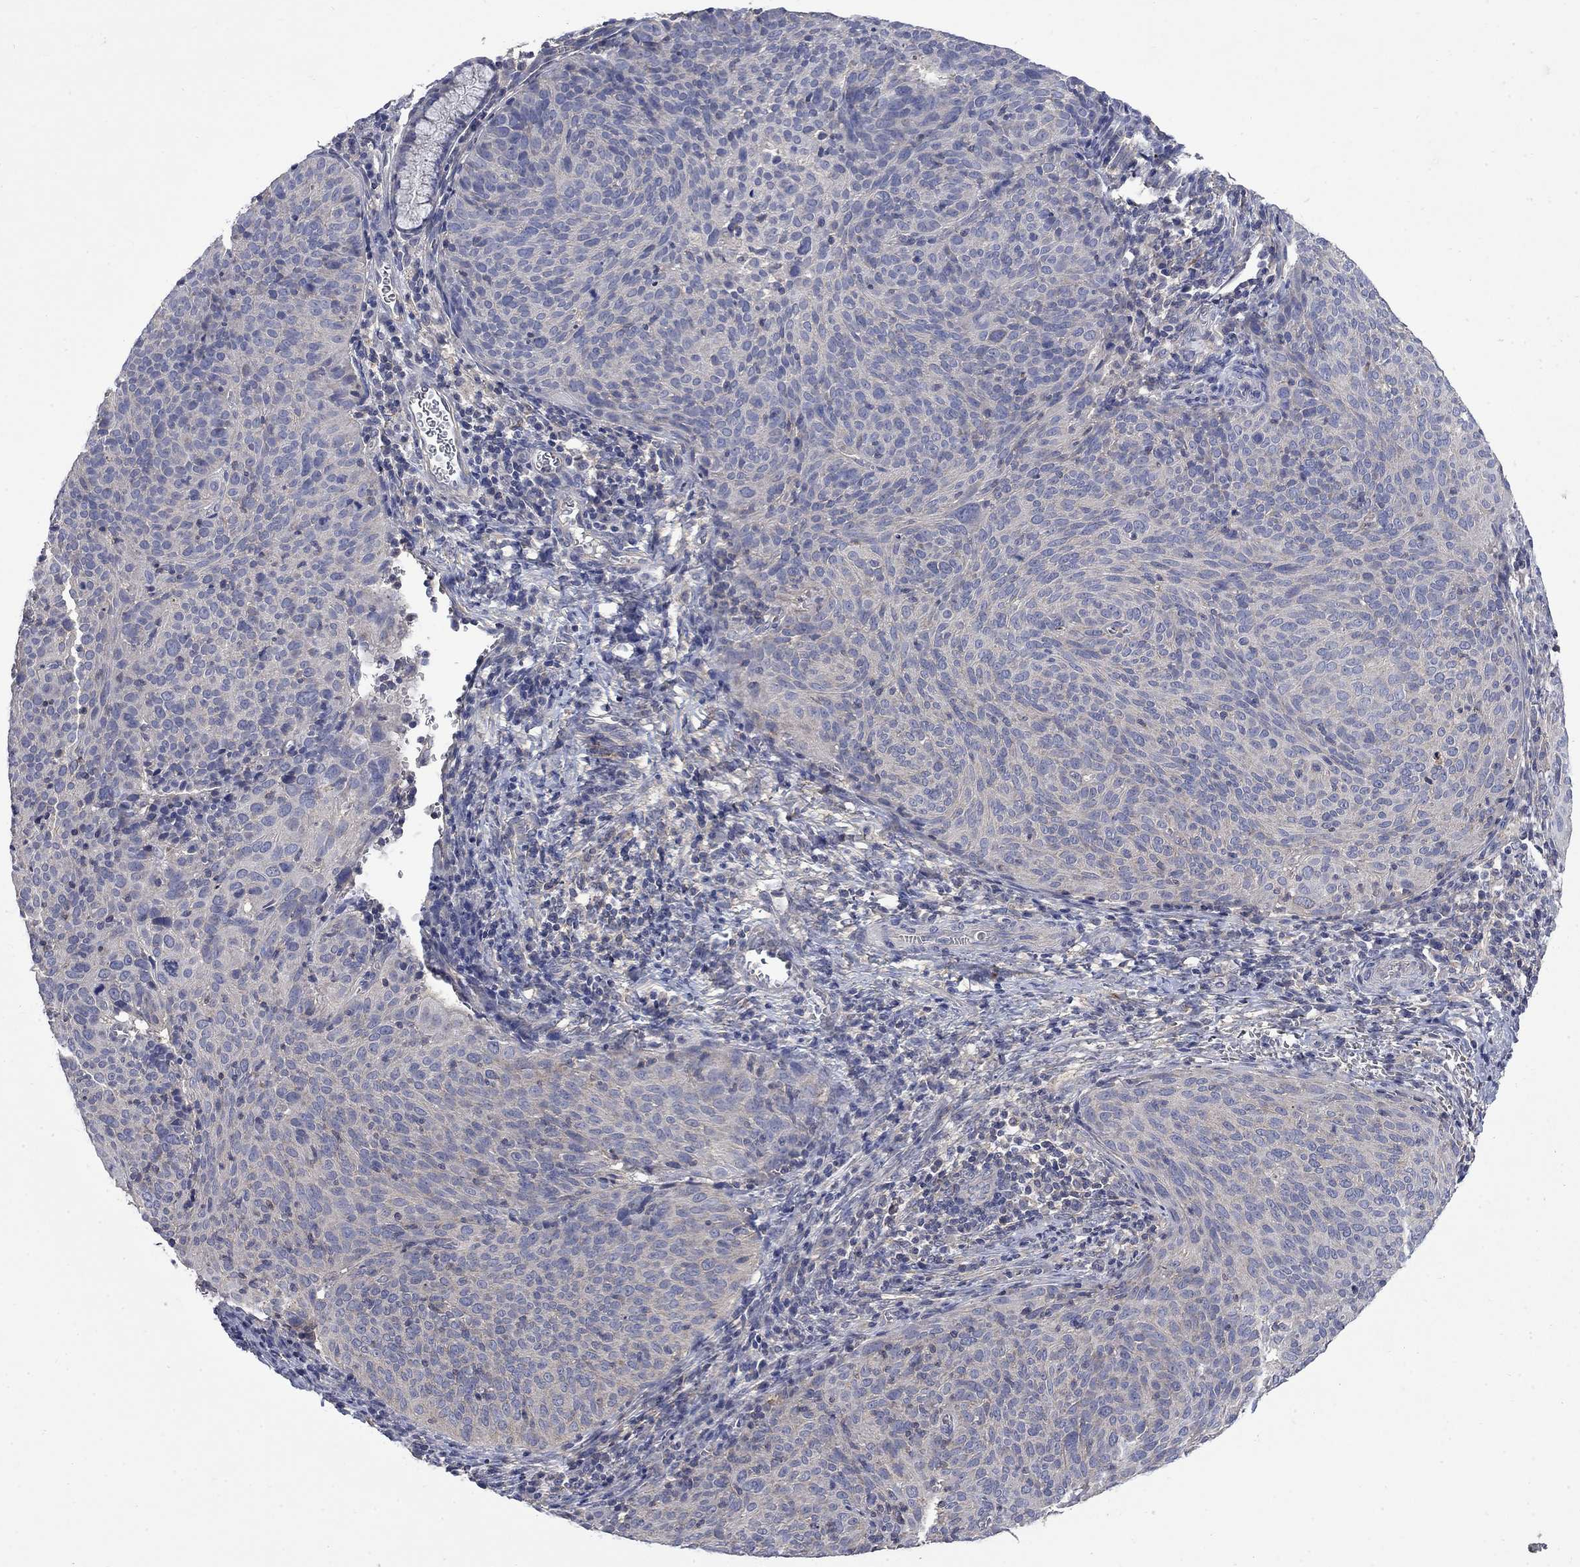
{"staining": {"intensity": "negative", "quantity": "none", "location": "none"}, "tissue": "cervical cancer", "cell_type": "Tumor cells", "image_type": "cancer", "snomed": [{"axis": "morphology", "description": "Squamous cell carcinoma, NOS"}, {"axis": "topography", "description": "Cervix"}], "caption": "Photomicrograph shows no significant protein positivity in tumor cells of squamous cell carcinoma (cervical). Brightfield microscopy of immunohistochemistry stained with DAB (3,3'-diaminobenzidine) (brown) and hematoxylin (blue), captured at high magnification.", "gene": "HSPA12A", "patient": {"sex": "female", "age": 39}}